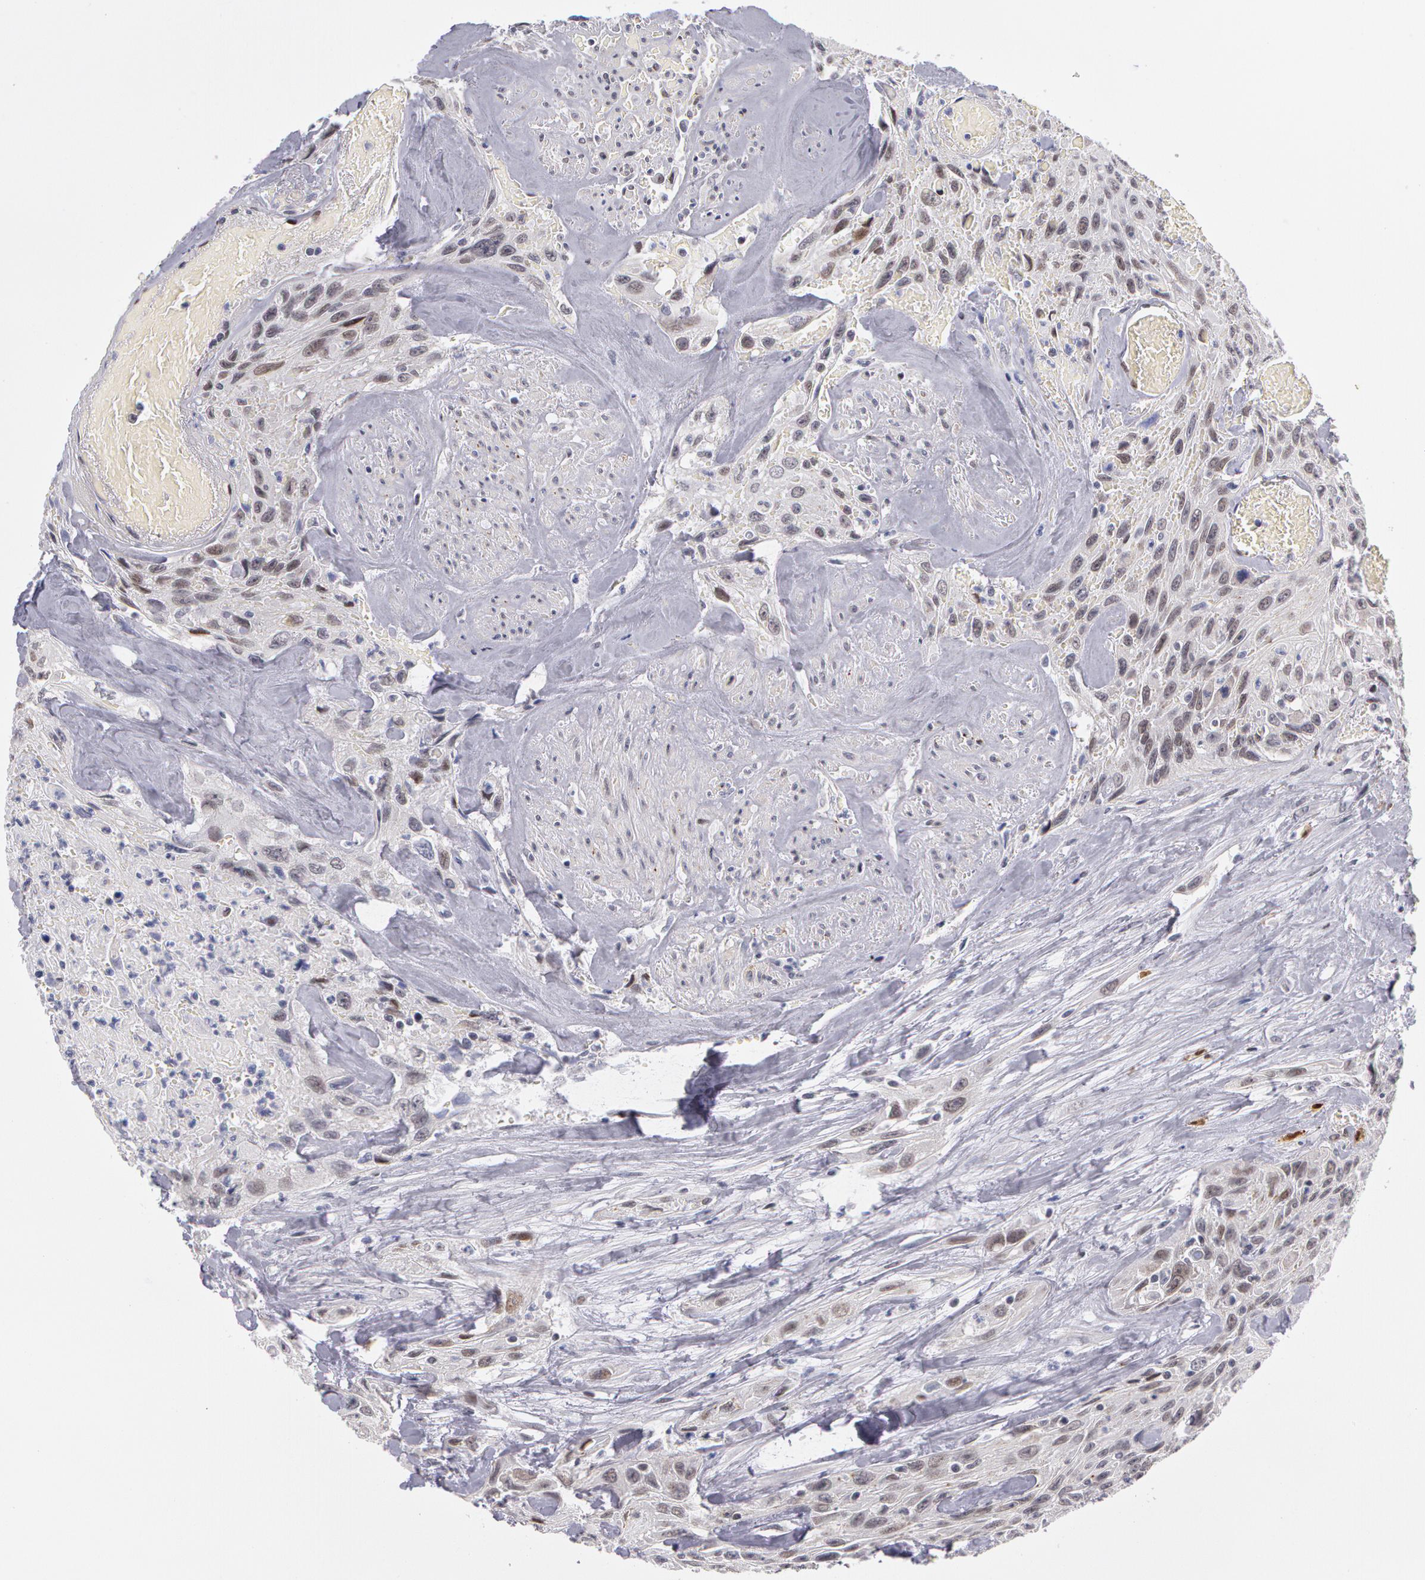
{"staining": {"intensity": "negative", "quantity": "none", "location": "none"}, "tissue": "urothelial cancer", "cell_type": "Tumor cells", "image_type": "cancer", "snomed": [{"axis": "morphology", "description": "Urothelial carcinoma, High grade"}, {"axis": "topography", "description": "Urinary bladder"}], "caption": "DAB (3,3'-diaminobenzidine) immunohistochemical staining of urothelial carcinoma (high-grade) exhibits no significant positivity in tumor cells.", "gene": "PRICKLE1", "patient": {"sex": "female", "age": 84}}